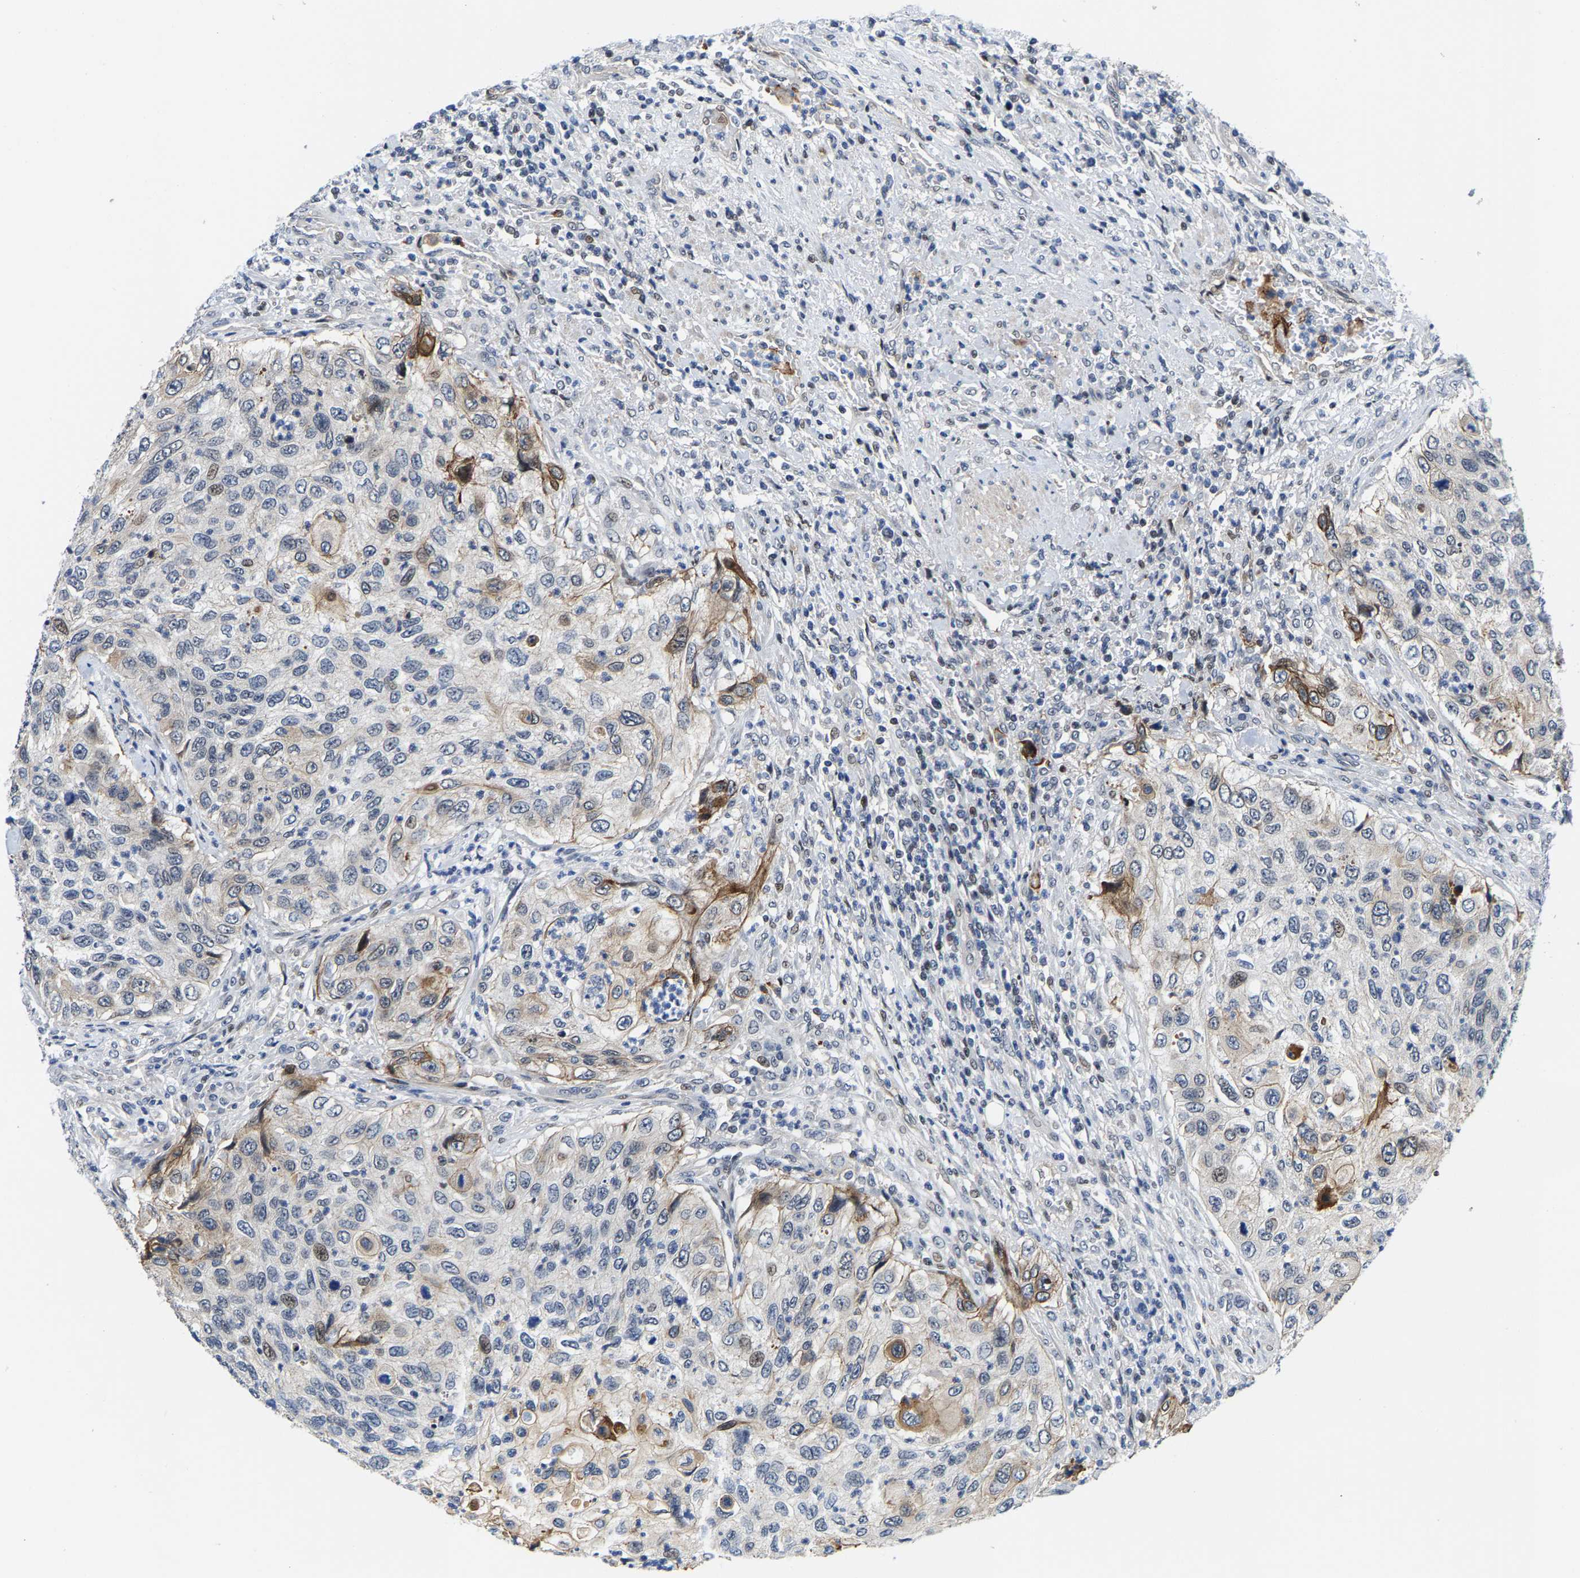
{"staining": {"intensity": "moderate", "quantity": "<25%", "location": "cytoplasmic/membranous"}, "tissue": "urothelial cancer", "cell_type": "Tumor cells", "image_type": "cancer", "snomed": [{"axis": "morphology", "description": "Urothelial carcinoma, High grade"}, {"axis": "topography", "description": "Urinary bladder"}], "caption": "Protein staining displays moderate cytoplasmic/membranous staining in approximately <25% of tumor cells in urothelial cancer.", "gene": "GTPBP10", "patient": {"sex": "female", "age": 60}}